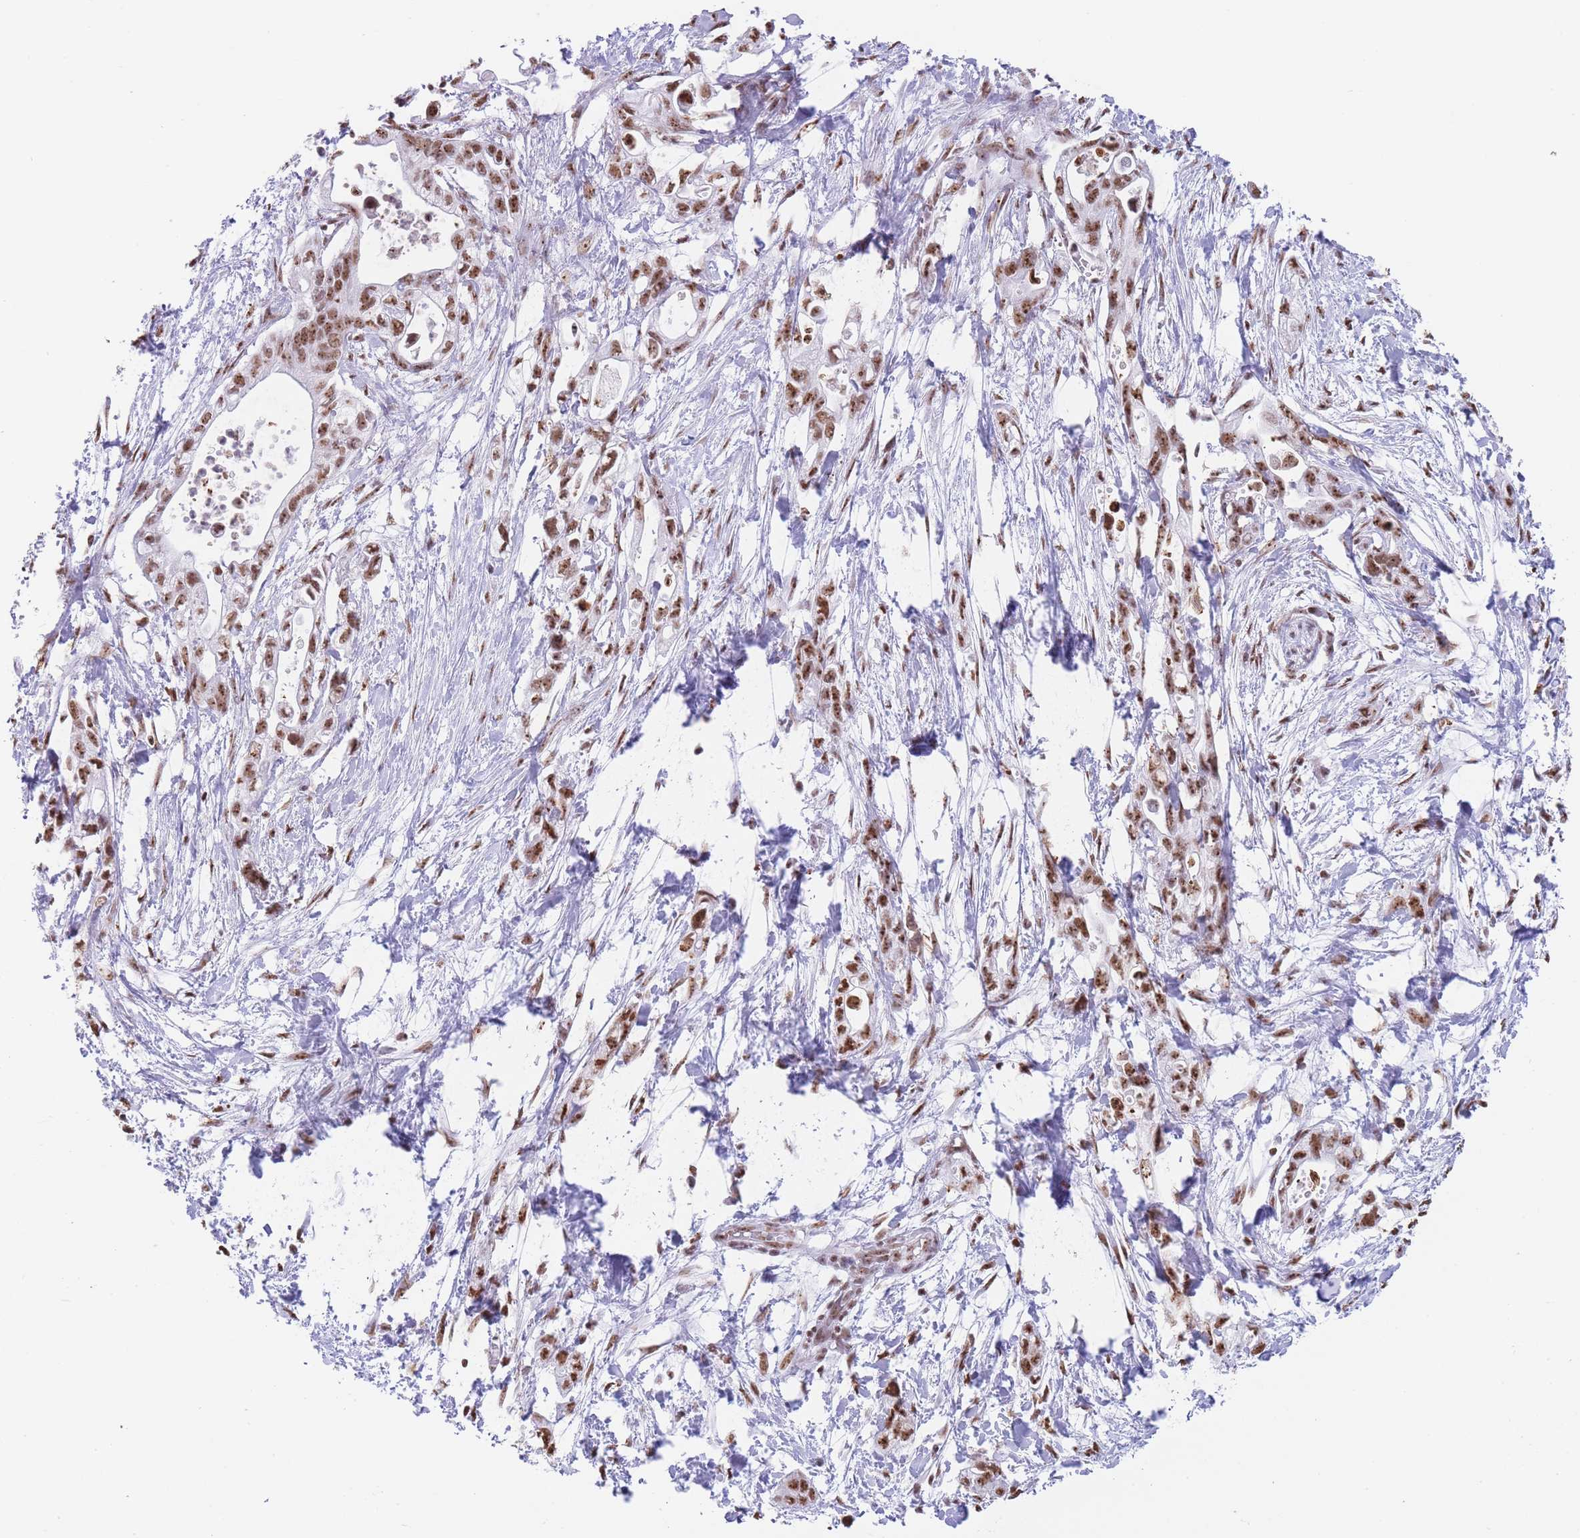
{"staining": {"intensity": "moderate", "quantity": ">75%", "location": "nuclear"}, "tissue": "pancreatic cancer", "cell_type": "Tumor cells", "image_type": "cancer", "snomed": [{"axis": "morphology", "description": "Adenocarcinoma, NOS"}, {"axis": "topography", "description": "Pancreas"}], "caption": "This is a photomicrograph of immunohistochemistry staining of pancreatic cancer (adenocarcinoma), which shows moderate positivity in the nuclear of tumor cells.", "gene": "EVC2", "patient": {"sex": "female", "age": 72}}